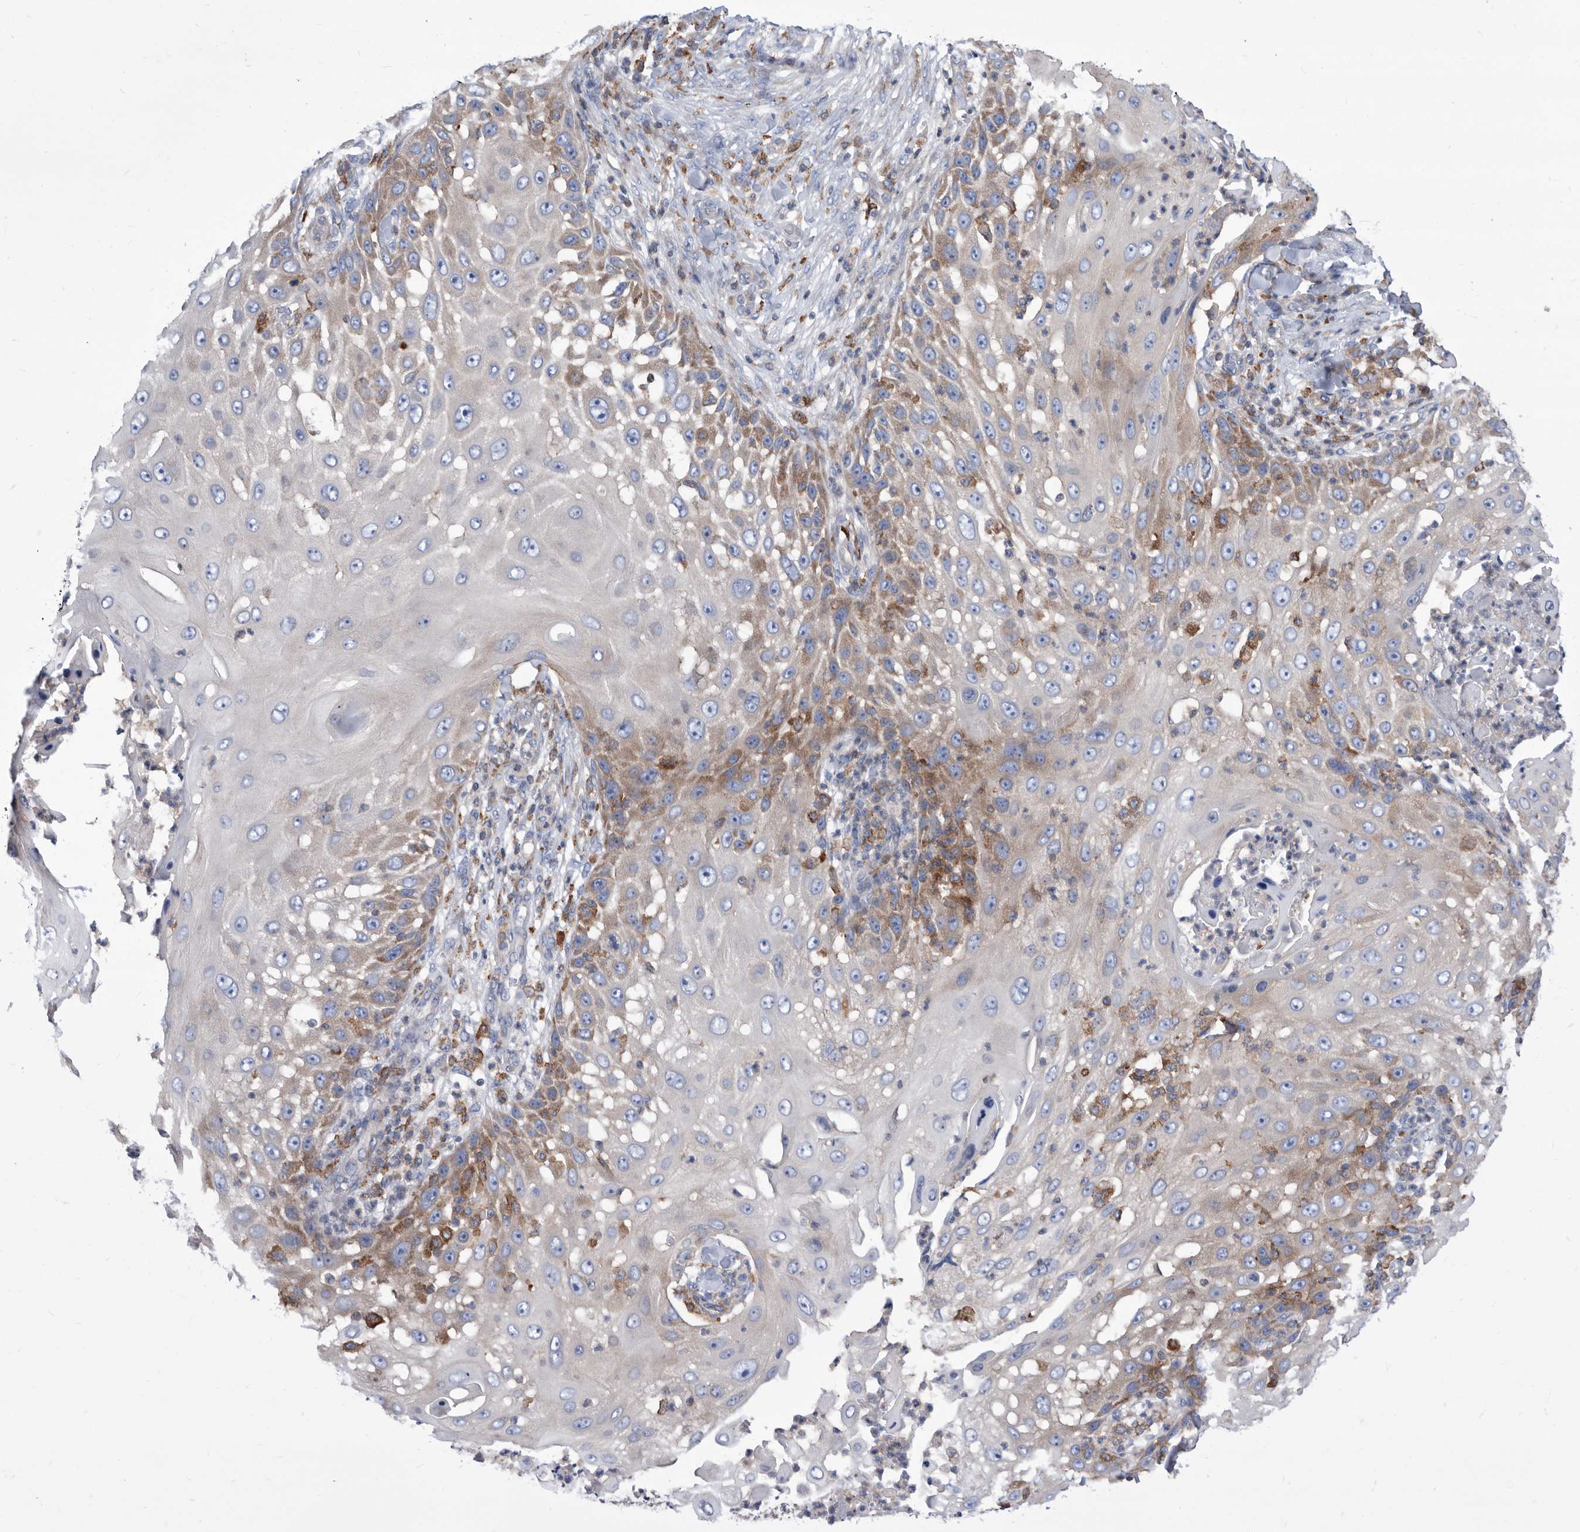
{"staining": {"intensity": "weak", "quantity": "<25%", "location": "cytoplasmic/membranous"}, "tissue": "skin cancer", "cell_type": "Tumor cells", "image_type": "cancer", "snomed": [{"axis": "morphology", "description": "Squamous cell carcinoma, NOS"}, {"axis": "topography", "description": "Skin"}], "caption": "This micrograph is of skin cancer (squamous cell carcinoma) stained with immunohistochemistry to label a protein in brown with the nuclei are counter-stained blue. There is no expression in tumor cells. (Immunohistochemistry, brightfield microscopy, high magnification).", "gene": "SMG7", "patient": {"sex": "female", "age": 44}}